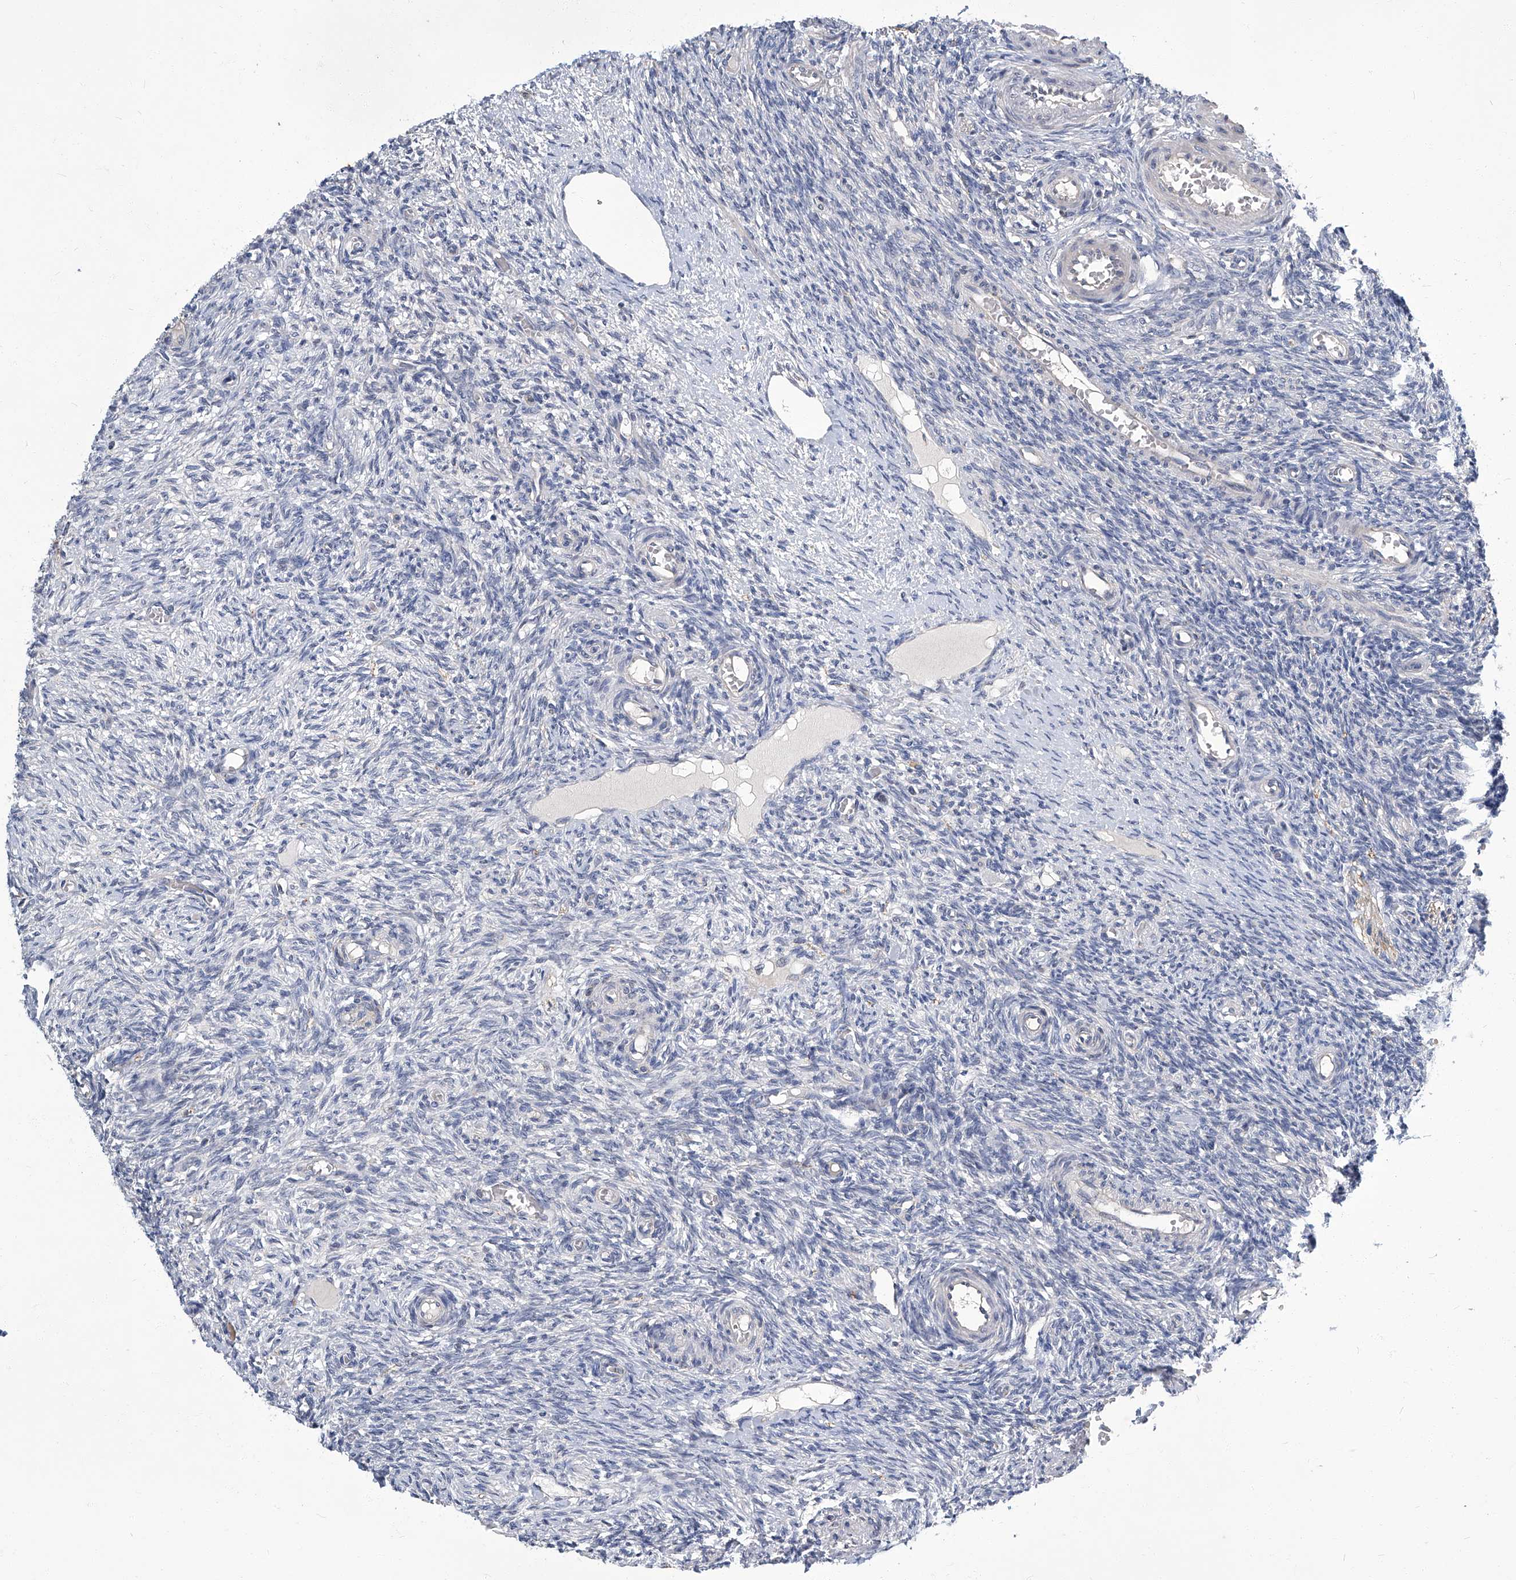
{"staining": {"intensity": "negative", "quantity": "none", "location": "none"}, "tissue": "ovary", "cell_type": "Ovarian stroma cells", "image_type": "normal", "snomed": [{"axis": "morphology", "description": "Normal tissue, NOS"}, {"axis": "topography", "description": "Ovary"}], "caption": "Protein analysis of unremarkable ovary displays no significant positivity in ovarian stroma cells. Nuclei are stained in blue.", "gene": "TGFBR1", "patient": {"sex": "female", "age": 27}}